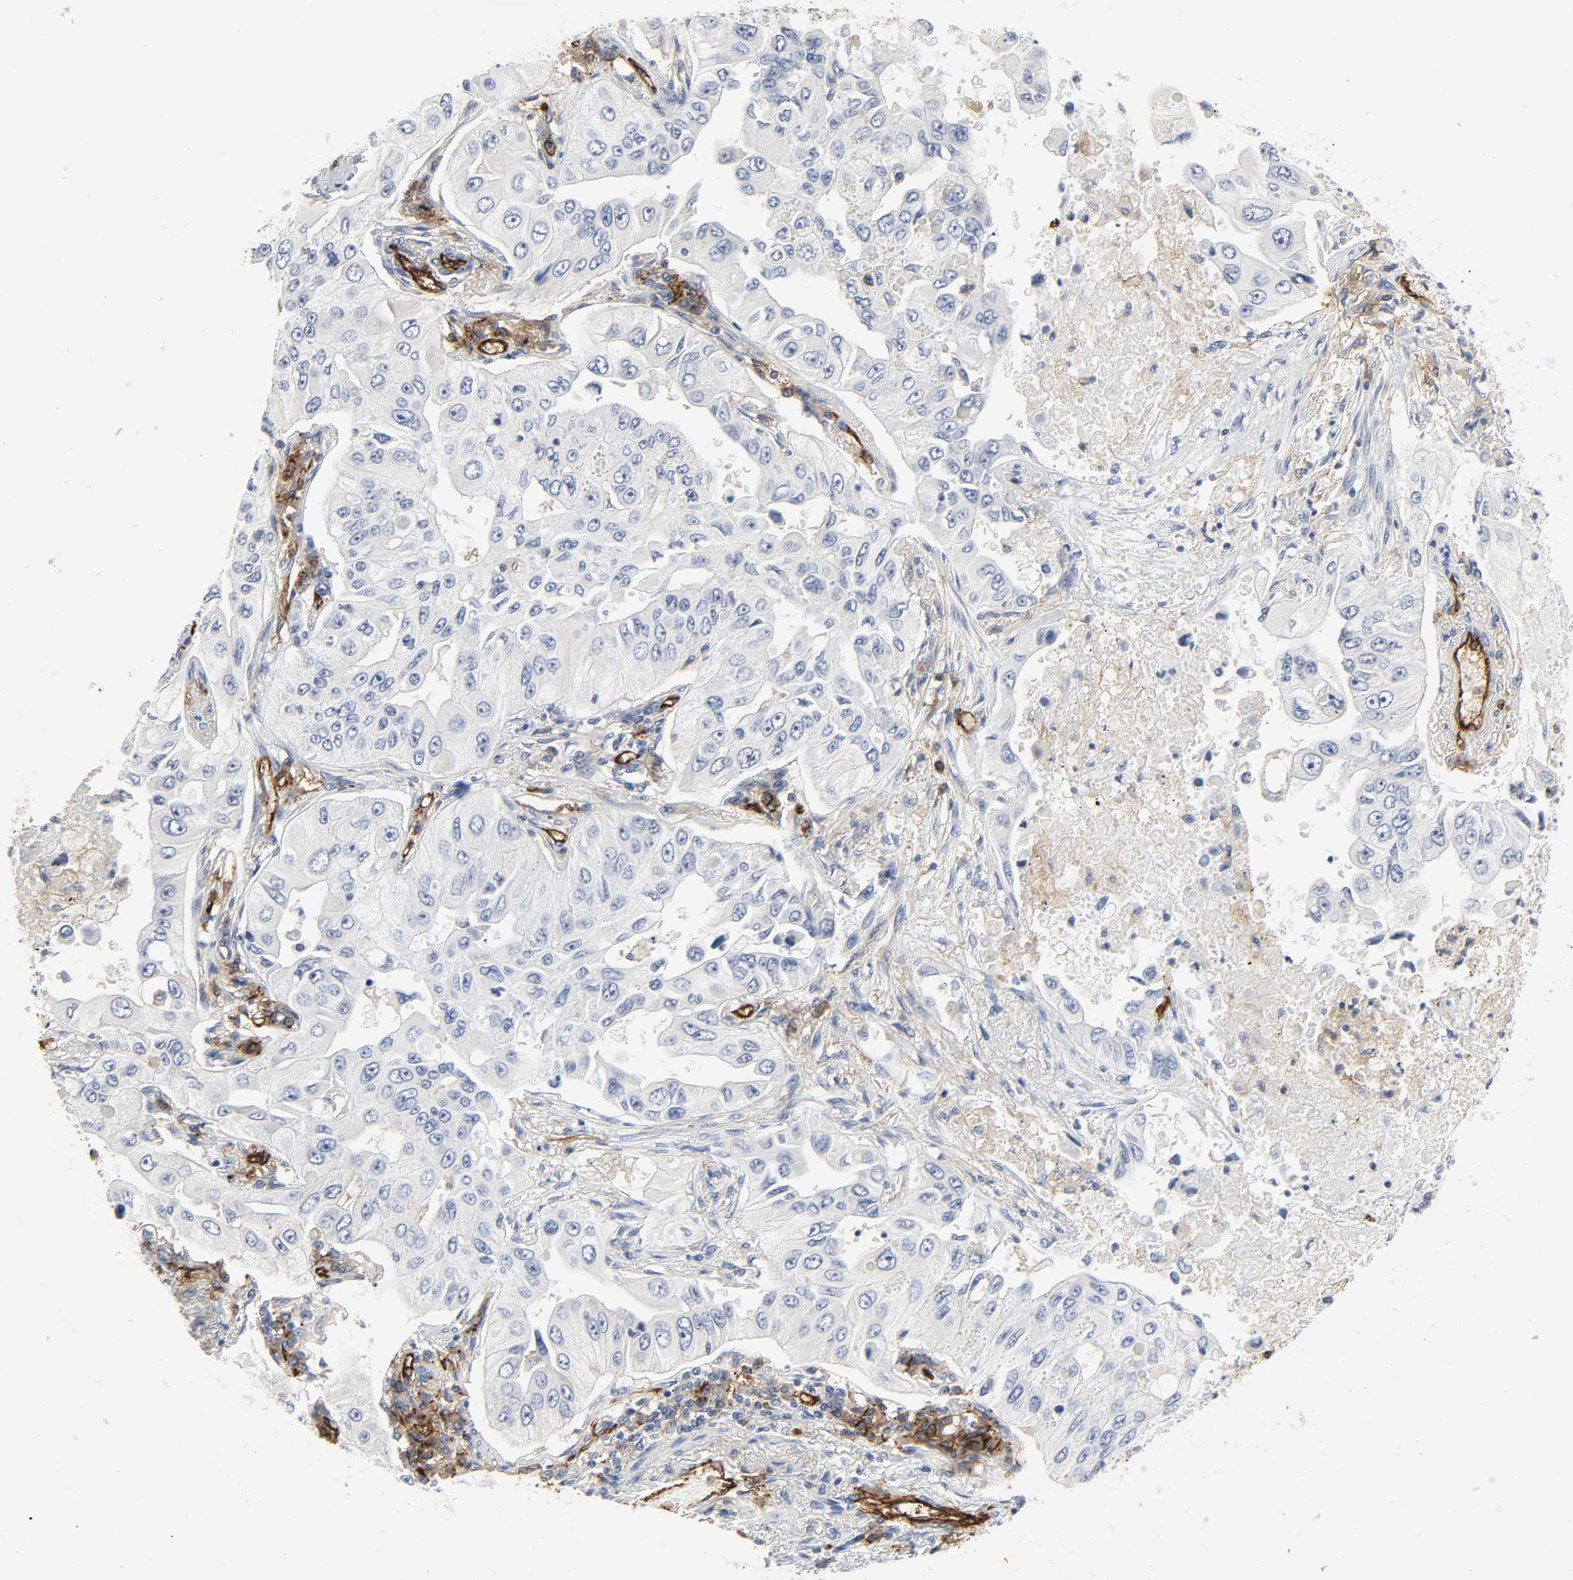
{"staining": {"intensity": "negative", "quantity": "none", "location": "none"}, "tissue": "lung cancer", "cell_type": "Tumor cells", "image_type": "cancer", "snomed": [{"axis": "morphology", "description": "Adenocarcinoma, NOS"}, {"axis": "topography", "description": "Lung"}], "caption": "Human lung adenocarcinoma stained for a protein using immunohistochemistry demonstrates no staining in tumor cells.", "gene": "PECAM1", "patient": {"sex": "male", "age": 84}}